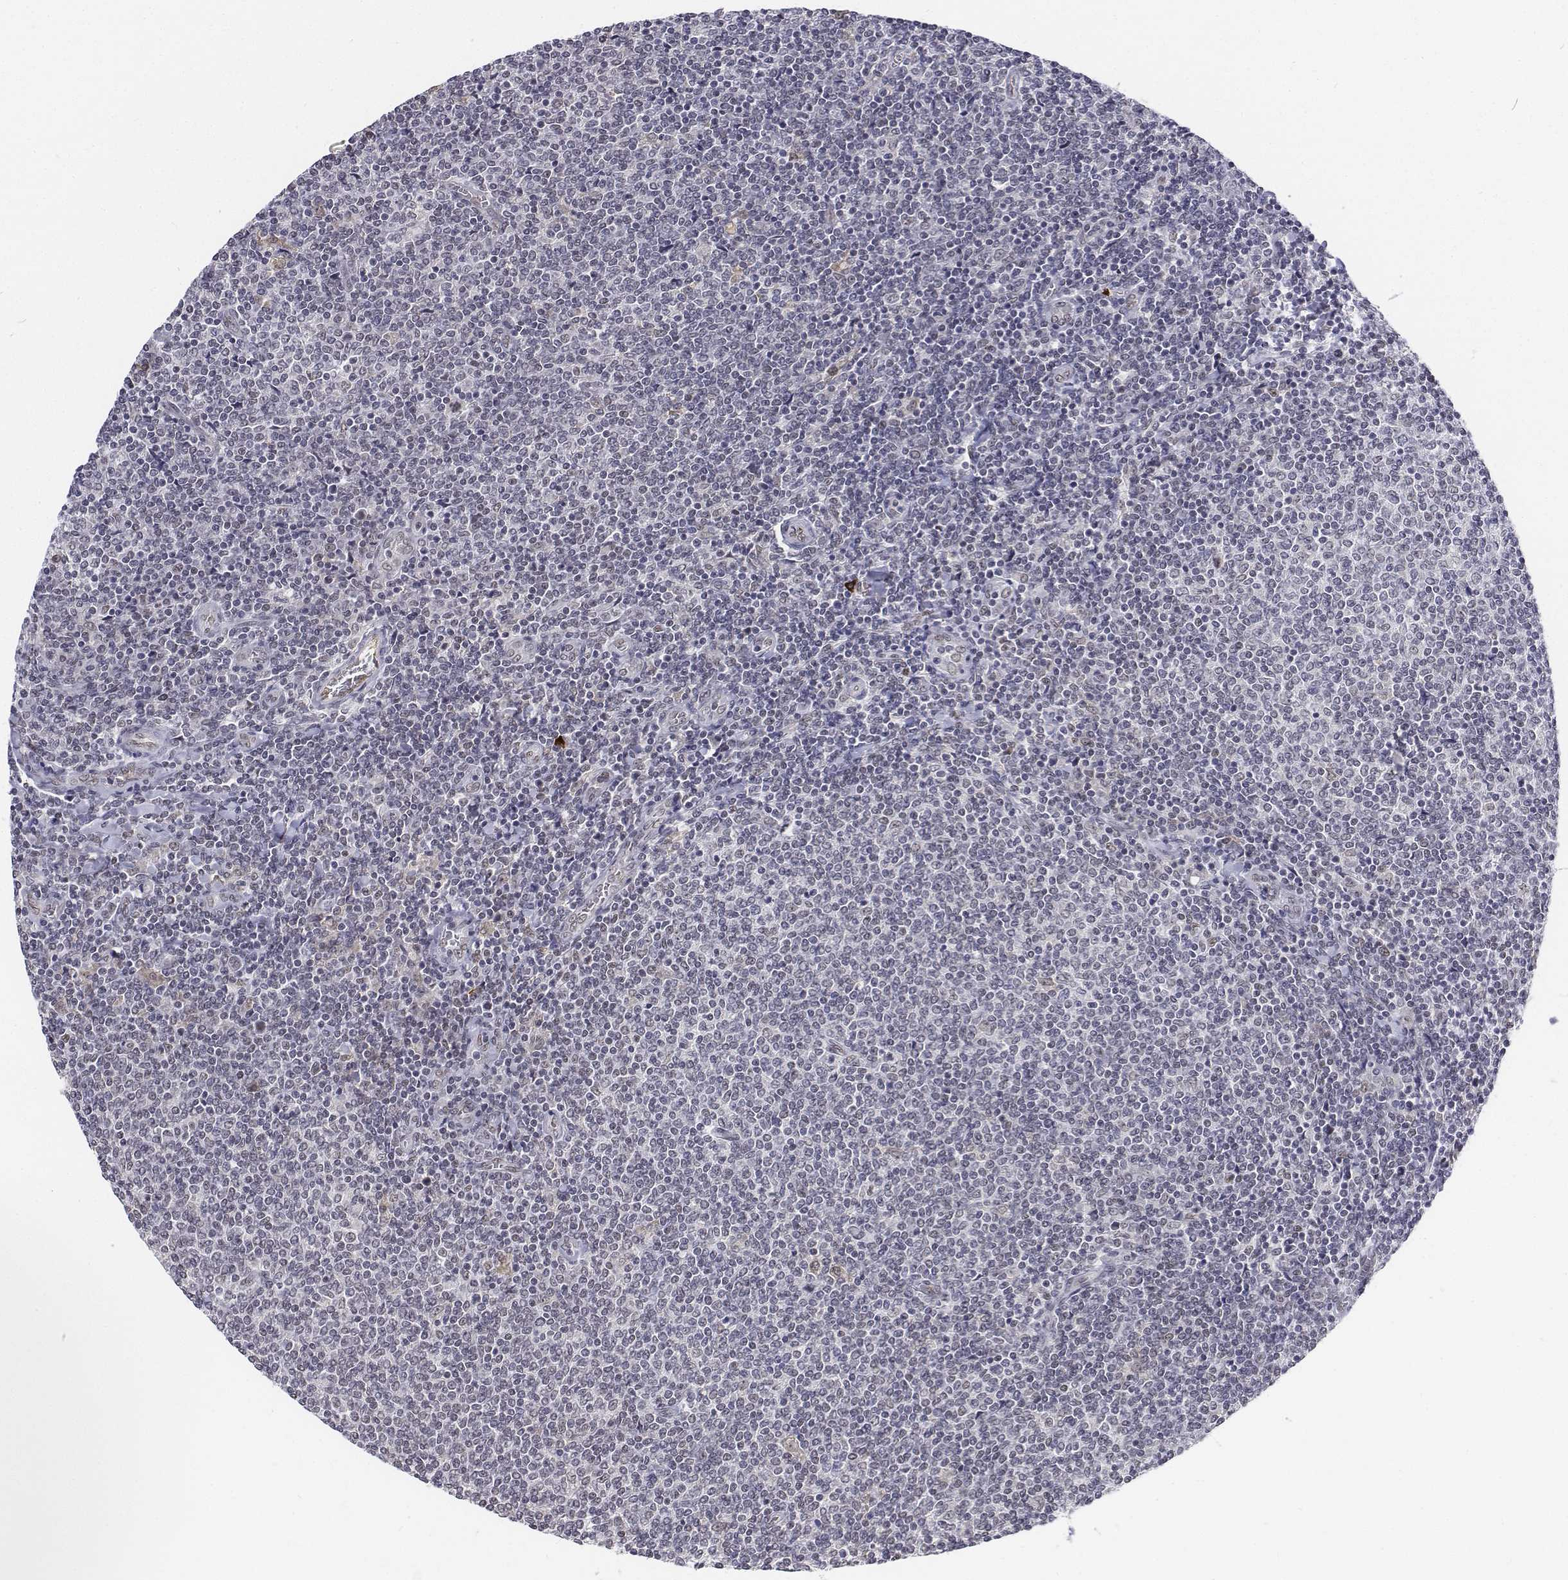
{"staining": {"intensity": "negative", "quantity": "none", "location": "none"}, "tissue": "lymphoma", "cell_type": "Tumor cells", "image_type": "cancer", "snomed": [{"axis": "morphology", "description": "Malignant lymphoma, non-Hodgkin's type, Low grade"}, {"axis": "topography", "description": "Lymph node"}], "caption": "Human lymphoma stained for a protein using immunohistochemistry displays no positivity in tumor cells.", "gene": "ATRX", "patient": {"sex": "male", "age": 52}}